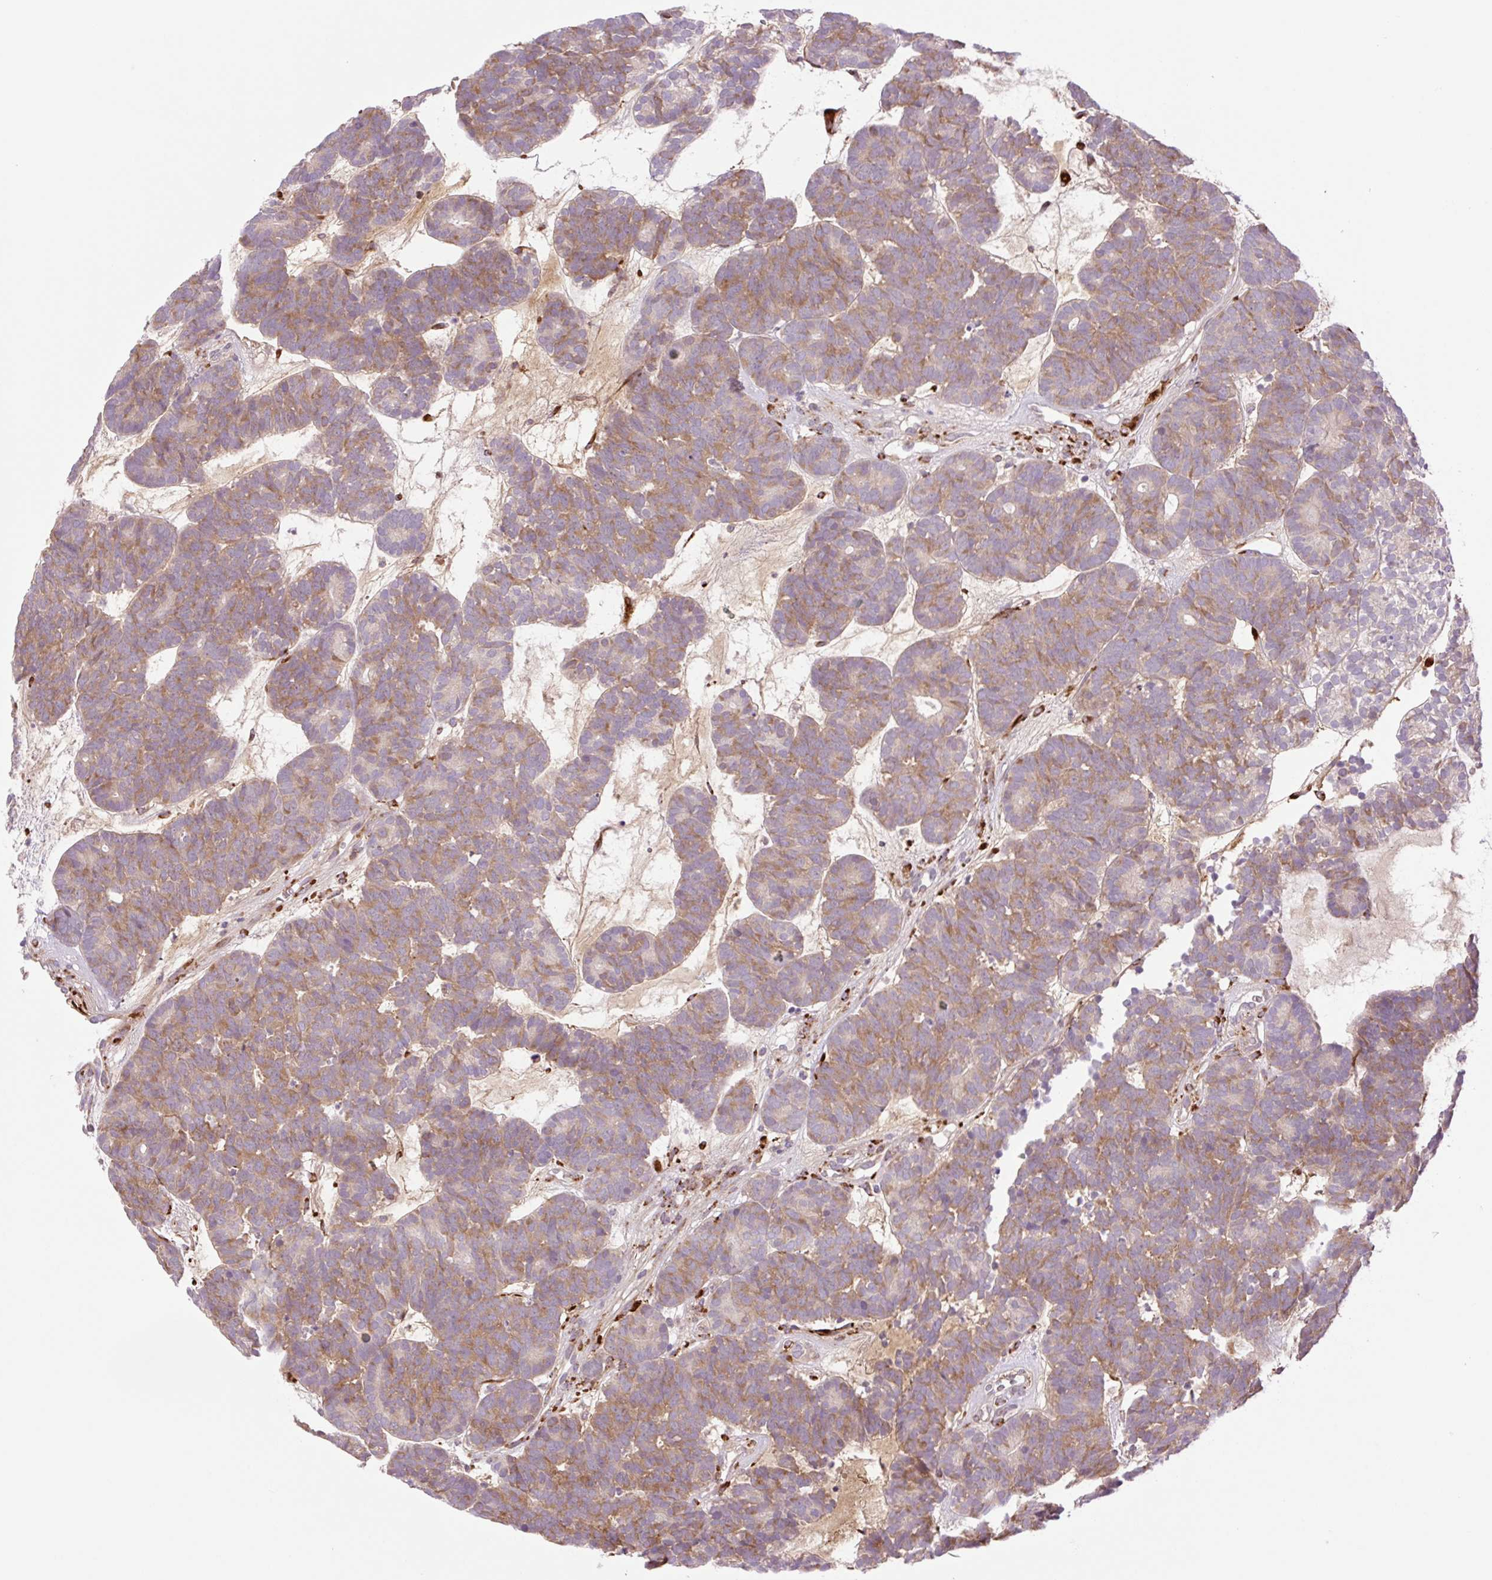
{"staining": {"intensity": "moderate", "quantity": ">75%", "location": "cytoplasmic/membranous"}, "tissue": "head and neck cancer", "cell_type": "Tumor cells", "image_type": "cancer", "snomed": [{"axis": "morphology", "description": "Adenocarcinoma, NOS"}, {"axis": "topography", "description": "Head-Neck"}], "caption": "A micrograph of head and neck adenocarcinoma stained for a protein demonstrates moderate cytoplasmic/membranous brown staining in tumor cells. (Stains: DAB (3,3'-diaminobenzidine) in brown, nuclei in blue, Microscopy: brightfield microscopy at high magnification).", "gene": "COL5A1", "patient": {"sex": "female", "age": 81}}